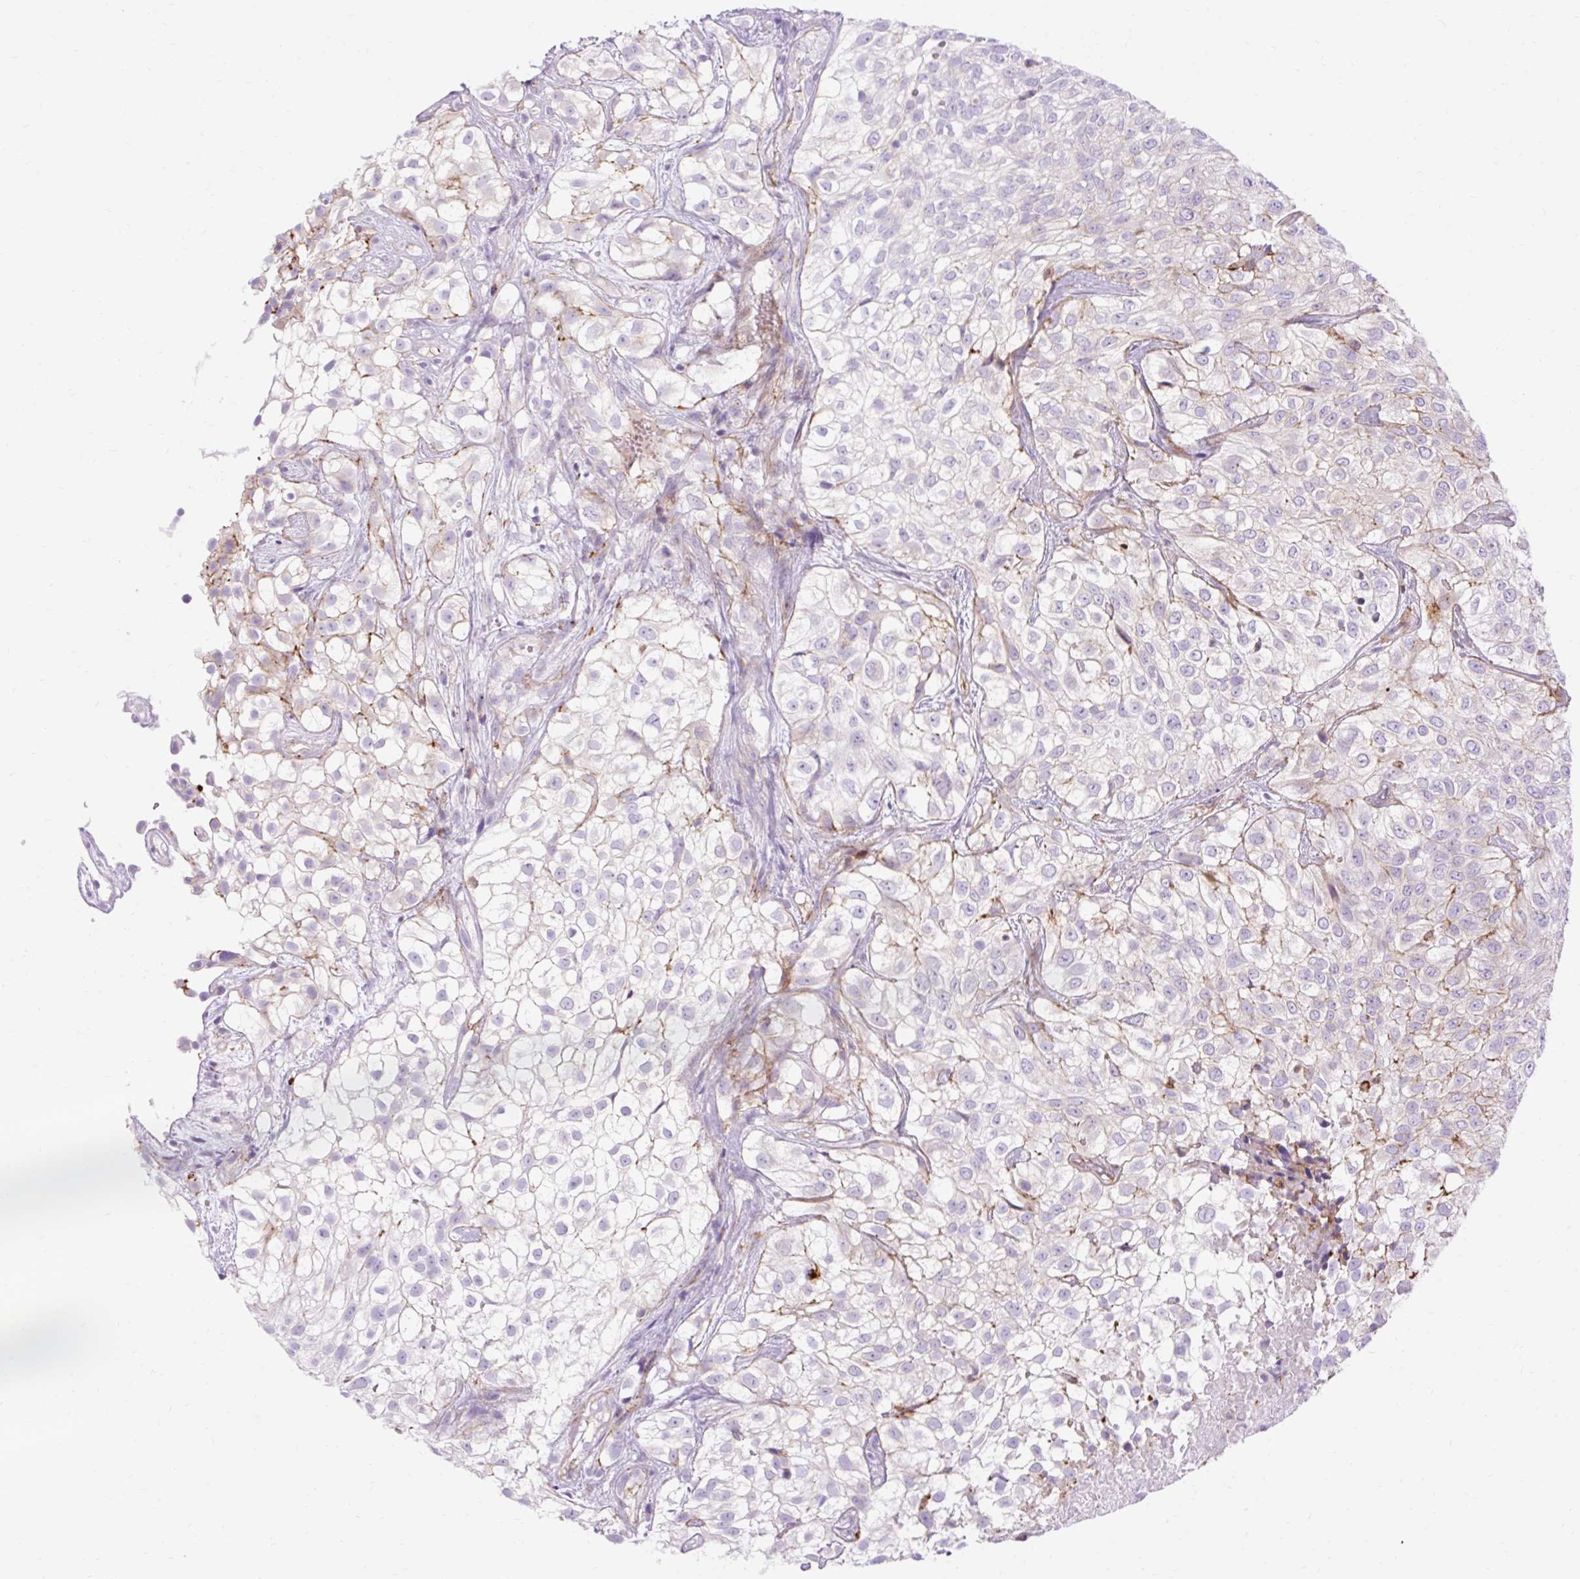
{"staining": {"intensity": "negative", "quantity": "none", "location": "none"}, "tissue": "urothelial cancer", "cell_type": "Tumor cells", "image_type": "cancer", "snomed": [{"axis": "morphology", "description": "Urothelial carcinoma, High grade"}, {"axis": "topography", "description": "Urinary bladder"}], "caption": "Tumor cells show no significant protein expression in urothelial carcinoma (high-grade).", "gene": "CORO7-PAM16", "patient": {"sex": "male", "age": 56}}